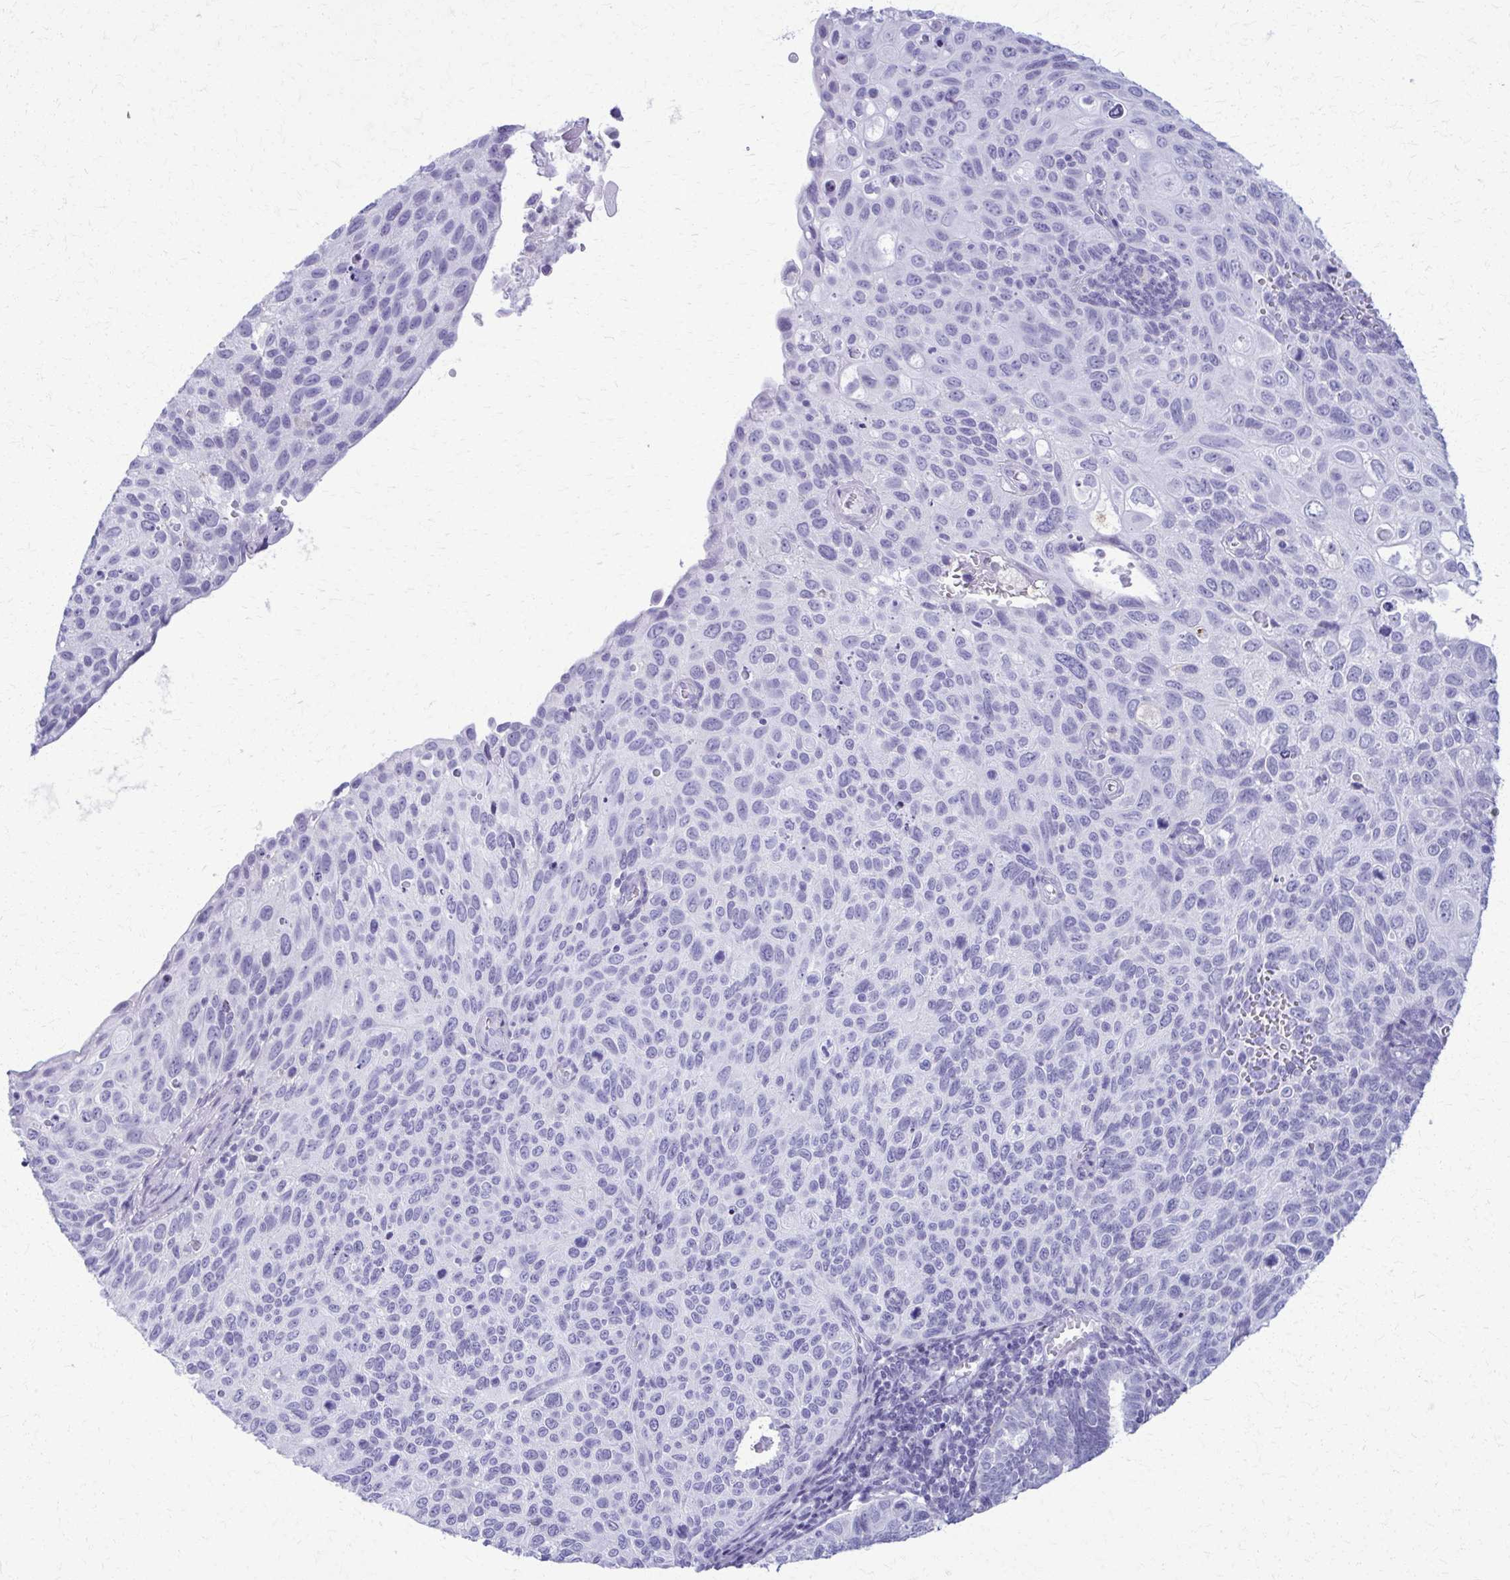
{"staining": {"intensity": "negative", "quantity": "none", "location": "none"}, "tissue": "cervical cancer", "cell_type": "Tumor cells", "image_type": "cancer", "snomed": [{"axis": "morphology", "description": "Squamous cell carcinoma, NOS"}, {"axis": "topography", "description": "Cervix"}], "caption": "IHC of cervical cancer exhibits no expression in tumor cells.", "gene": "ACSM2B", "patient": {"sex": "female", "age": 70}}